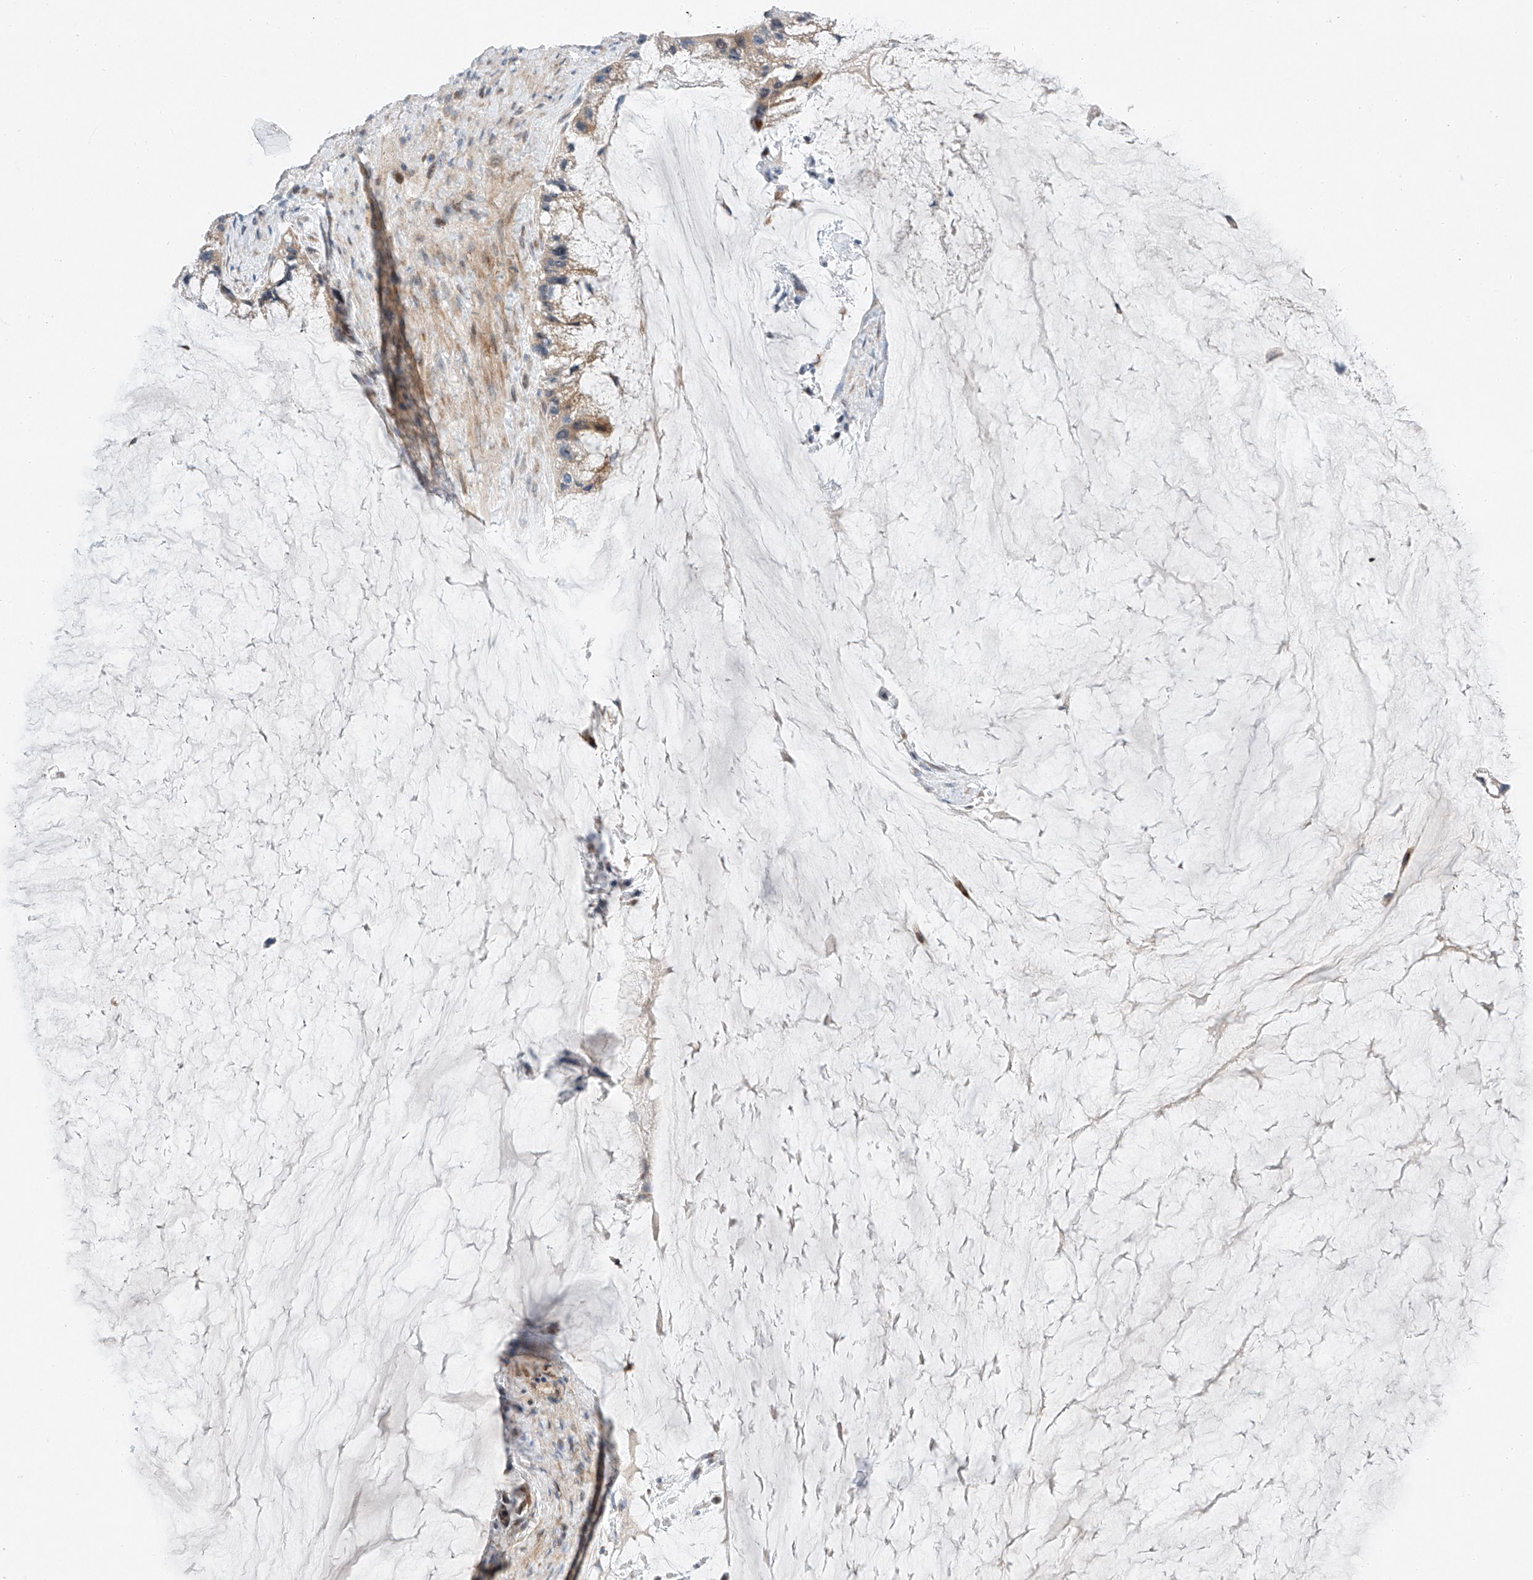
{"staining": {"intensity": "weak", "quantity": ">75%", "location": "cytoplasmic/membranous"}, "tissue": "ovarian cancer", "cell_type": "Tumor cells", "image_type": "cancer", "snomed": [{"axis": "morphology", "description": "Cystadenocarcinoma, mucinous, NOS"}, {"axis": "topography", "description": "Ovary"}], "caption": "A histopathology image showing weak cytoplasmic/membranous staining in approximately >75% of tumor cells in ovarian mucinous cystadenocarcinoma, as visualized by brown immunohistochemical staining.", "gene": "CLDND1", "patient": {"sex": "female", "age": 37}}